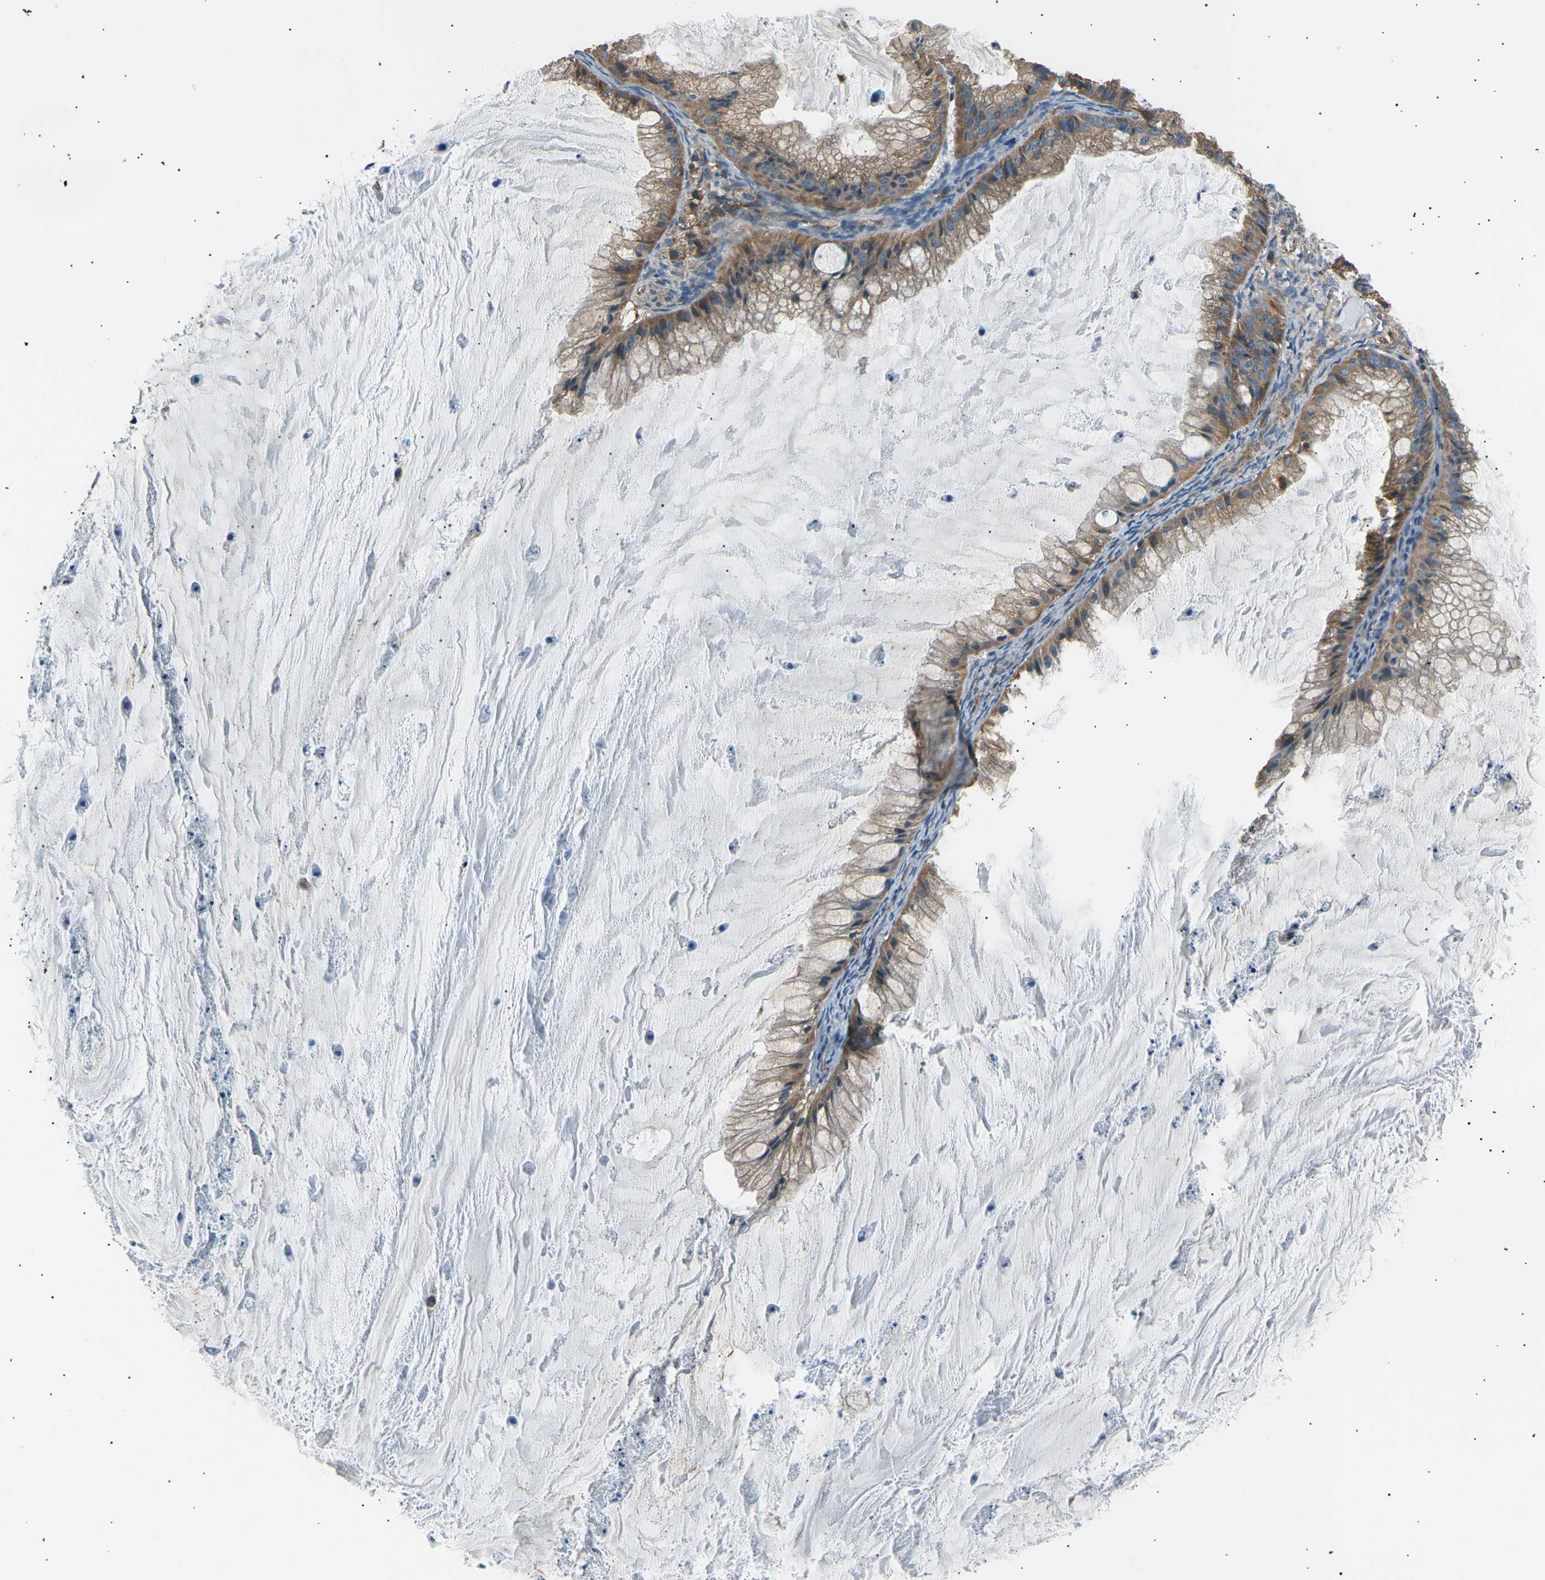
{"staining": {"intensity": "moderate", "quantity": ">75%", "location": "cytoplasmic/membranous"}, "tissue": "ovarian cancer", "cell_type": "Tumor cells", "image_type": "cancer", "snomed": [{"axis": "morphology", "description": "Cystadenocarcinoma, mucinous, NOS"}, {"axis": "topography", "description": "Ovary"}], "caption": "DAB immunohistochemical staining of human ovarian cancer demonstrates moderate cytoplasmic/membranous protein staining in approximately >75% of tumor cells. Nuclei are stained in blue.", "gene": "SLK", "patient": {"sex": "female", "age": 57}}